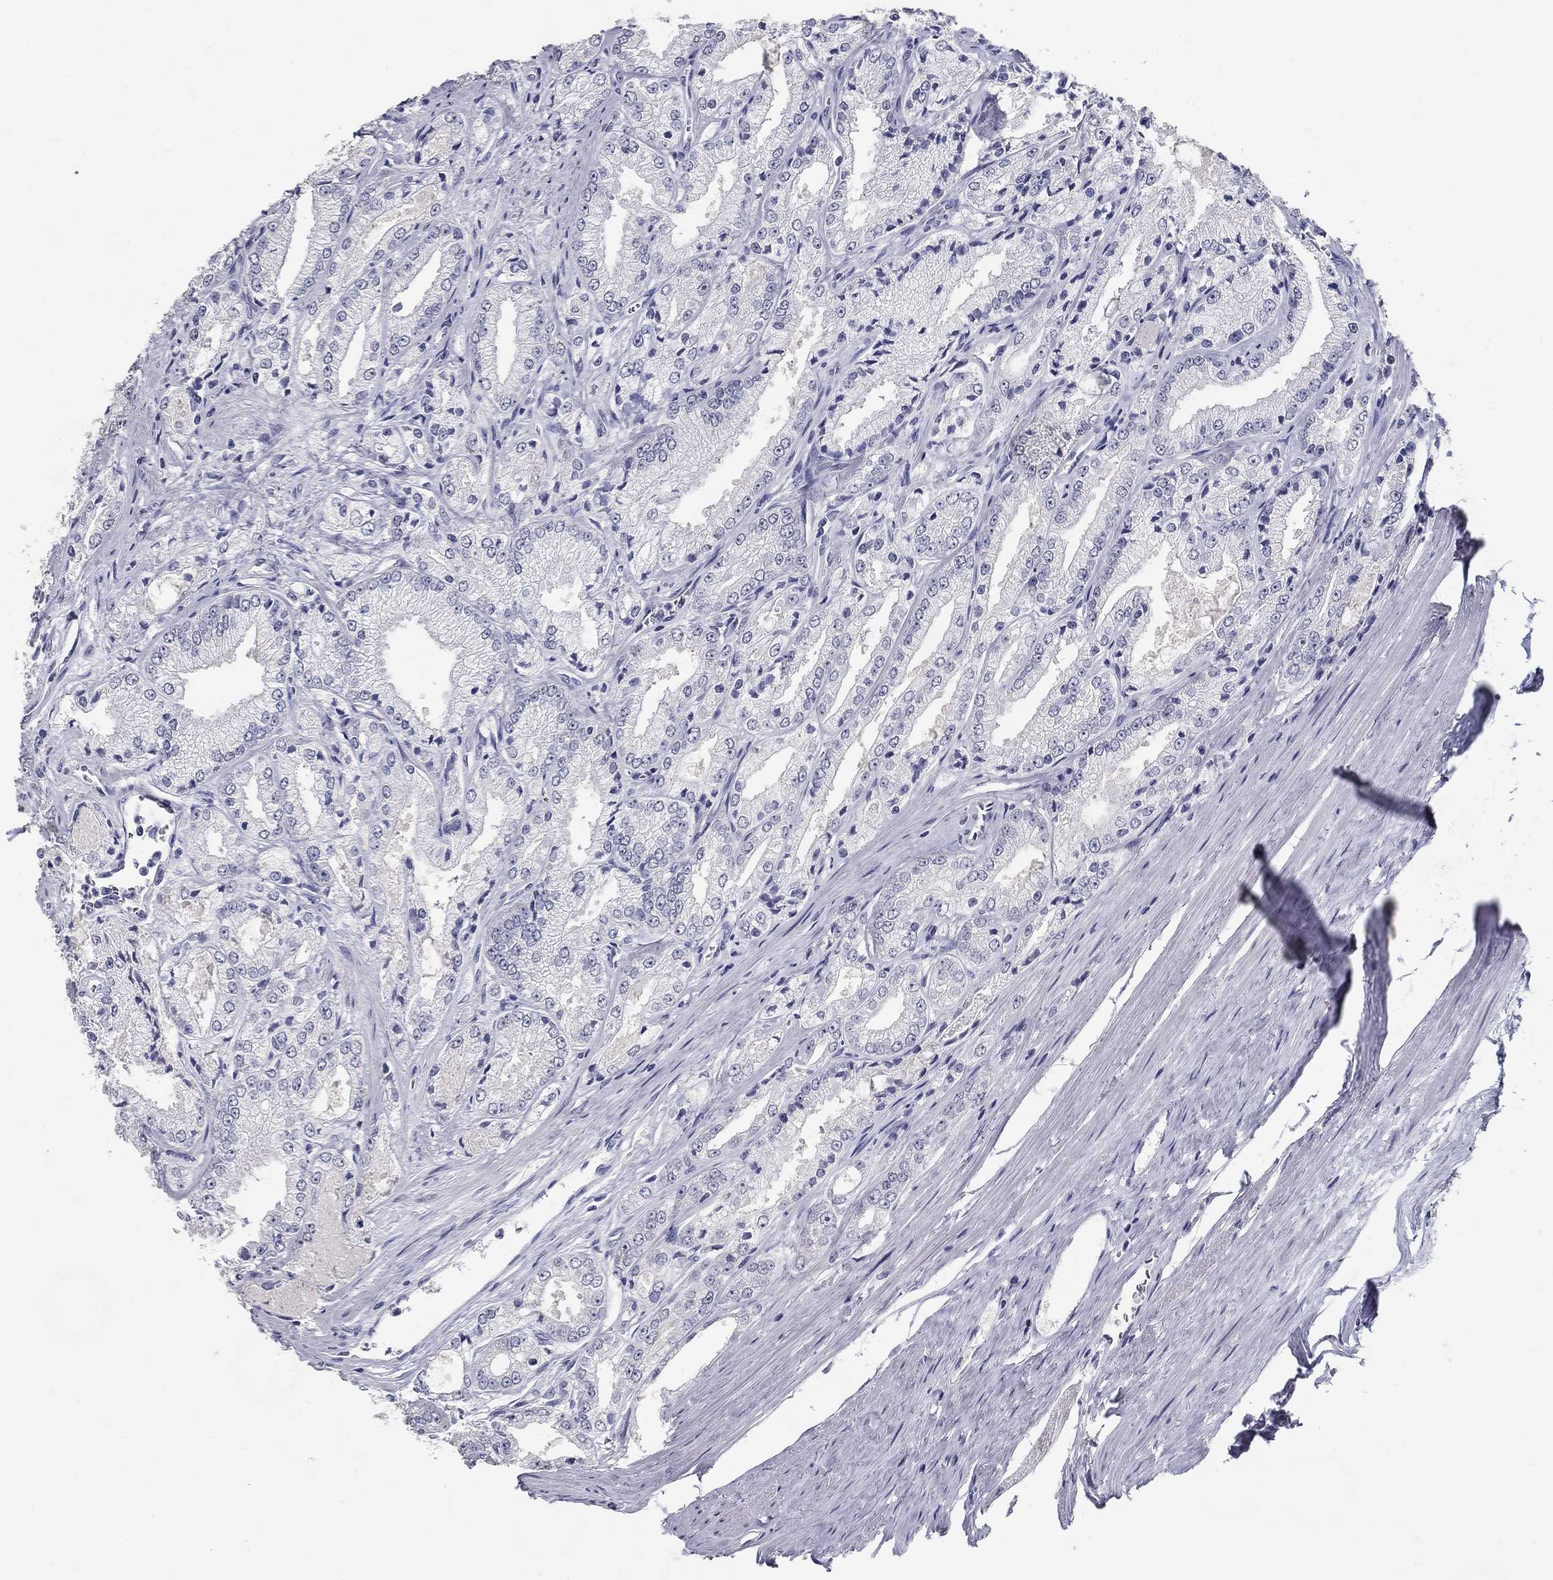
{"staining": {"intensity": "negative", "quantity": "none", "location": "none"}, "tissue": "prostate cancer", "cell_type": "Tumor cells", "image_type": "cancer", "snomed": [{"axis": "morphology", "description": "Adenocarcinoma, NOS"}, {"axis": "morphology", "description": "Adenocarcinoma, High grade"}, {"axis": "topography", "description": "Prostate"}], "caption": "This is a photomicrograph of immunohistochemistry staining of prostate cancer (adenocarcinoma), which shows no positivity in tumor cells. (Brightfield microscopy of DAB immunohistochemistry at high magnification).", "gene": "POMC", "patient": {"sex": "male", "age": 70}}